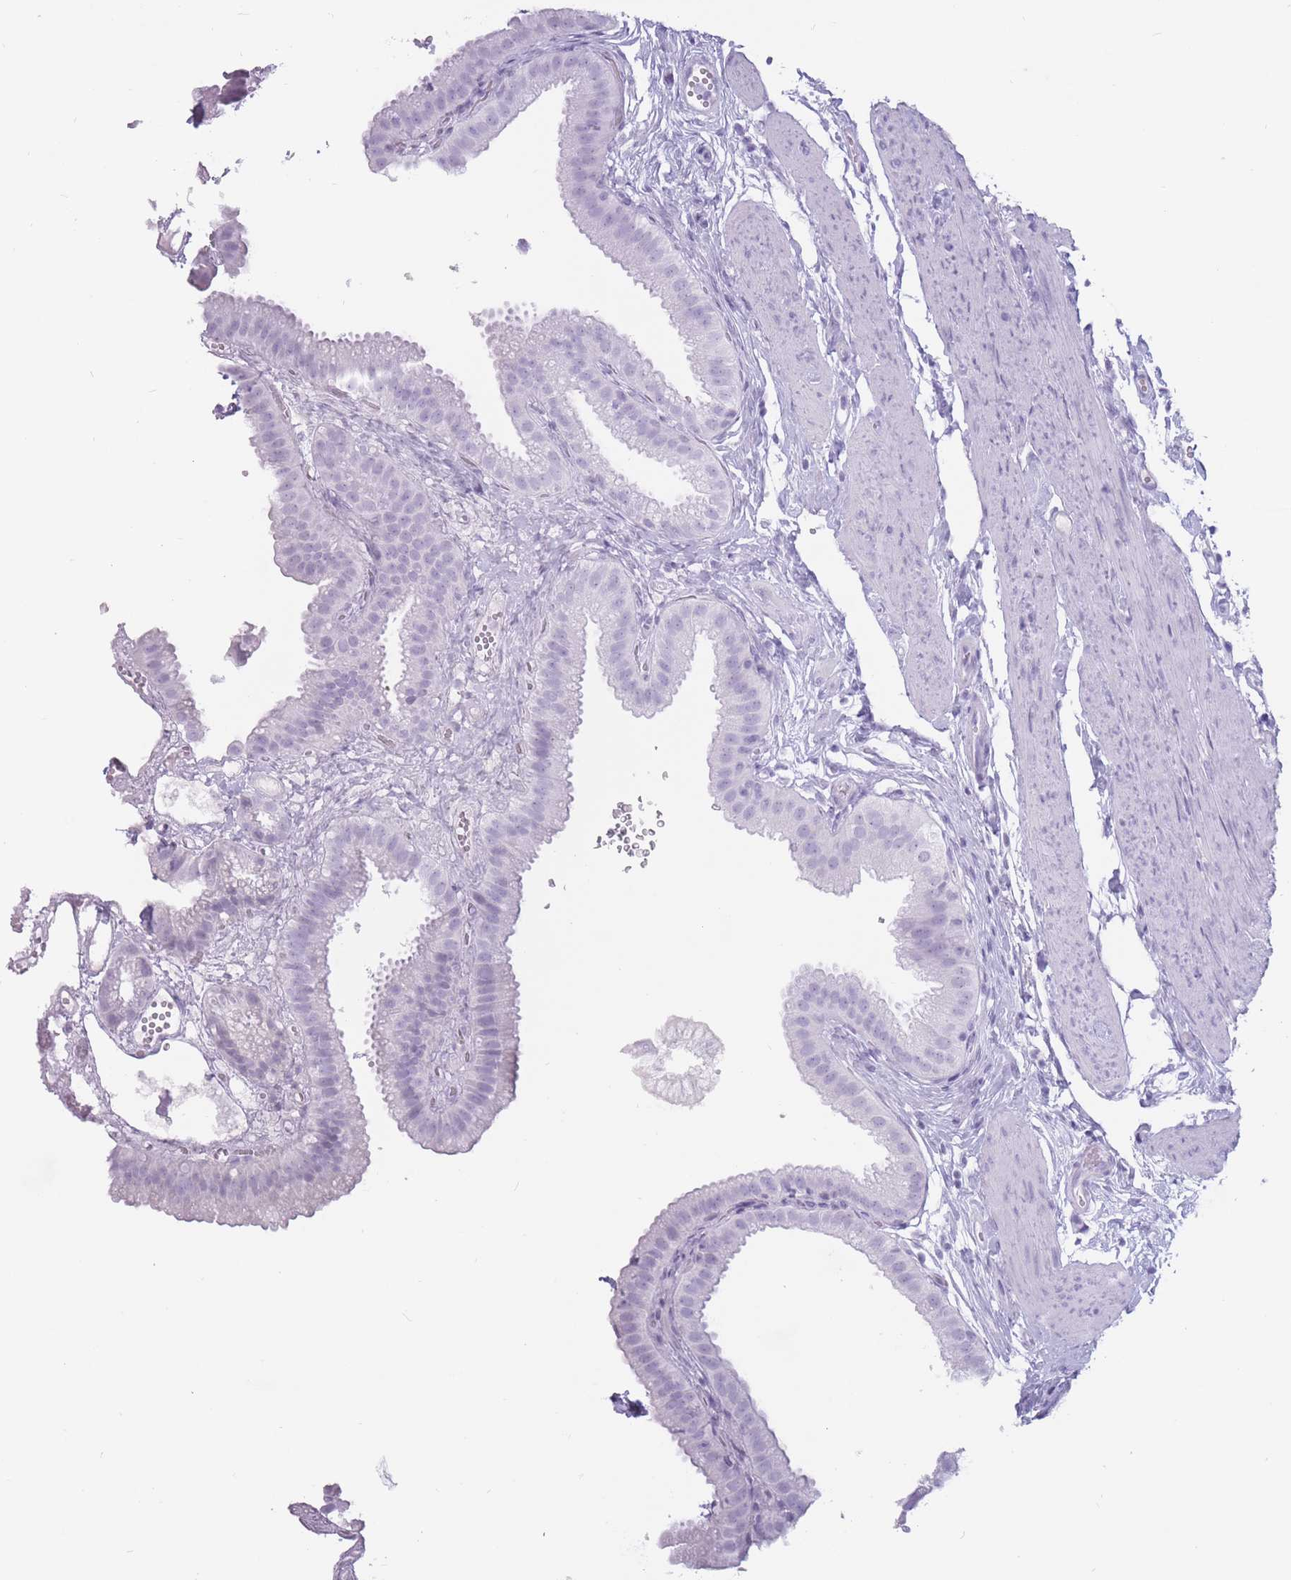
{"staining": {"intensity": "negative", "quantity": "none", "location": "none"}, "tissue": "gallbladder", "cell_type": "Glandular cells", "image_type": "normal", "snomed": [{"axis": "morphology", "description": "Normal tissue, NOS"}, {"axis": "topography", "description": "Gallbladder"}], "caption": "Immunohistochemical staining of unremarkable gallbladder shows no significant expression in glandular cells.", "gene": "PNMA3", "patient": {"sex": "female", "age": 61}}